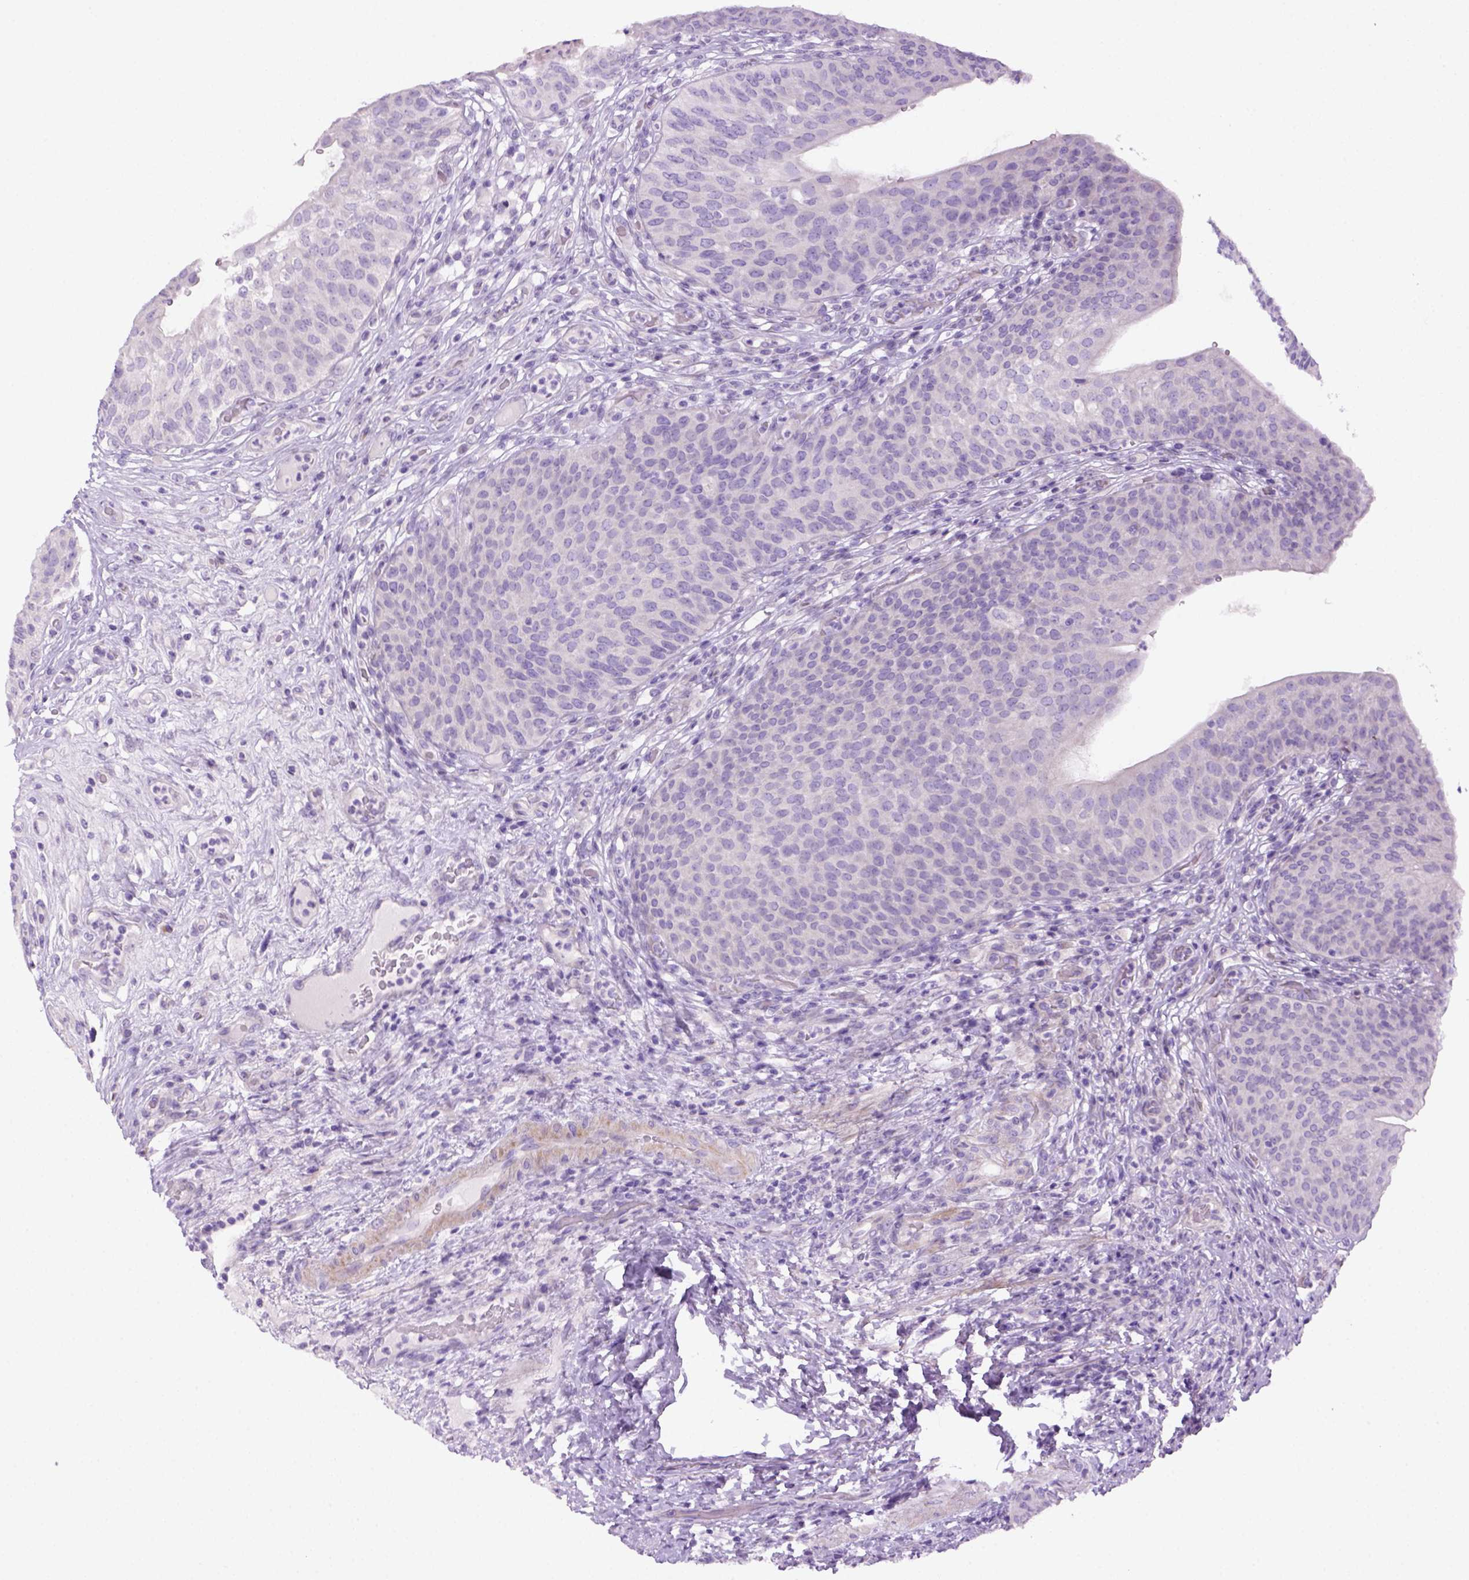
{"staining": {"intensity": "negative", "quantity": "none", "location": "none"}, "tissue": "urinary bladder", "cell_type": "Urothelial cells", "image_type": "normal", "snomed": [{"axis": "morphology", "description": "Normal tissue, NOS"}, {"axis": "topography", "description": "Urinary bladder"}, {"axis": "topography", "description": "Peripheral nerve tissue"}], "caption": "The micrograph demonstrates no staining of urothelial cells in benign urinary bladder.", "gene": "DNAH11", "patient": {"sex": "male", "age": 66}}